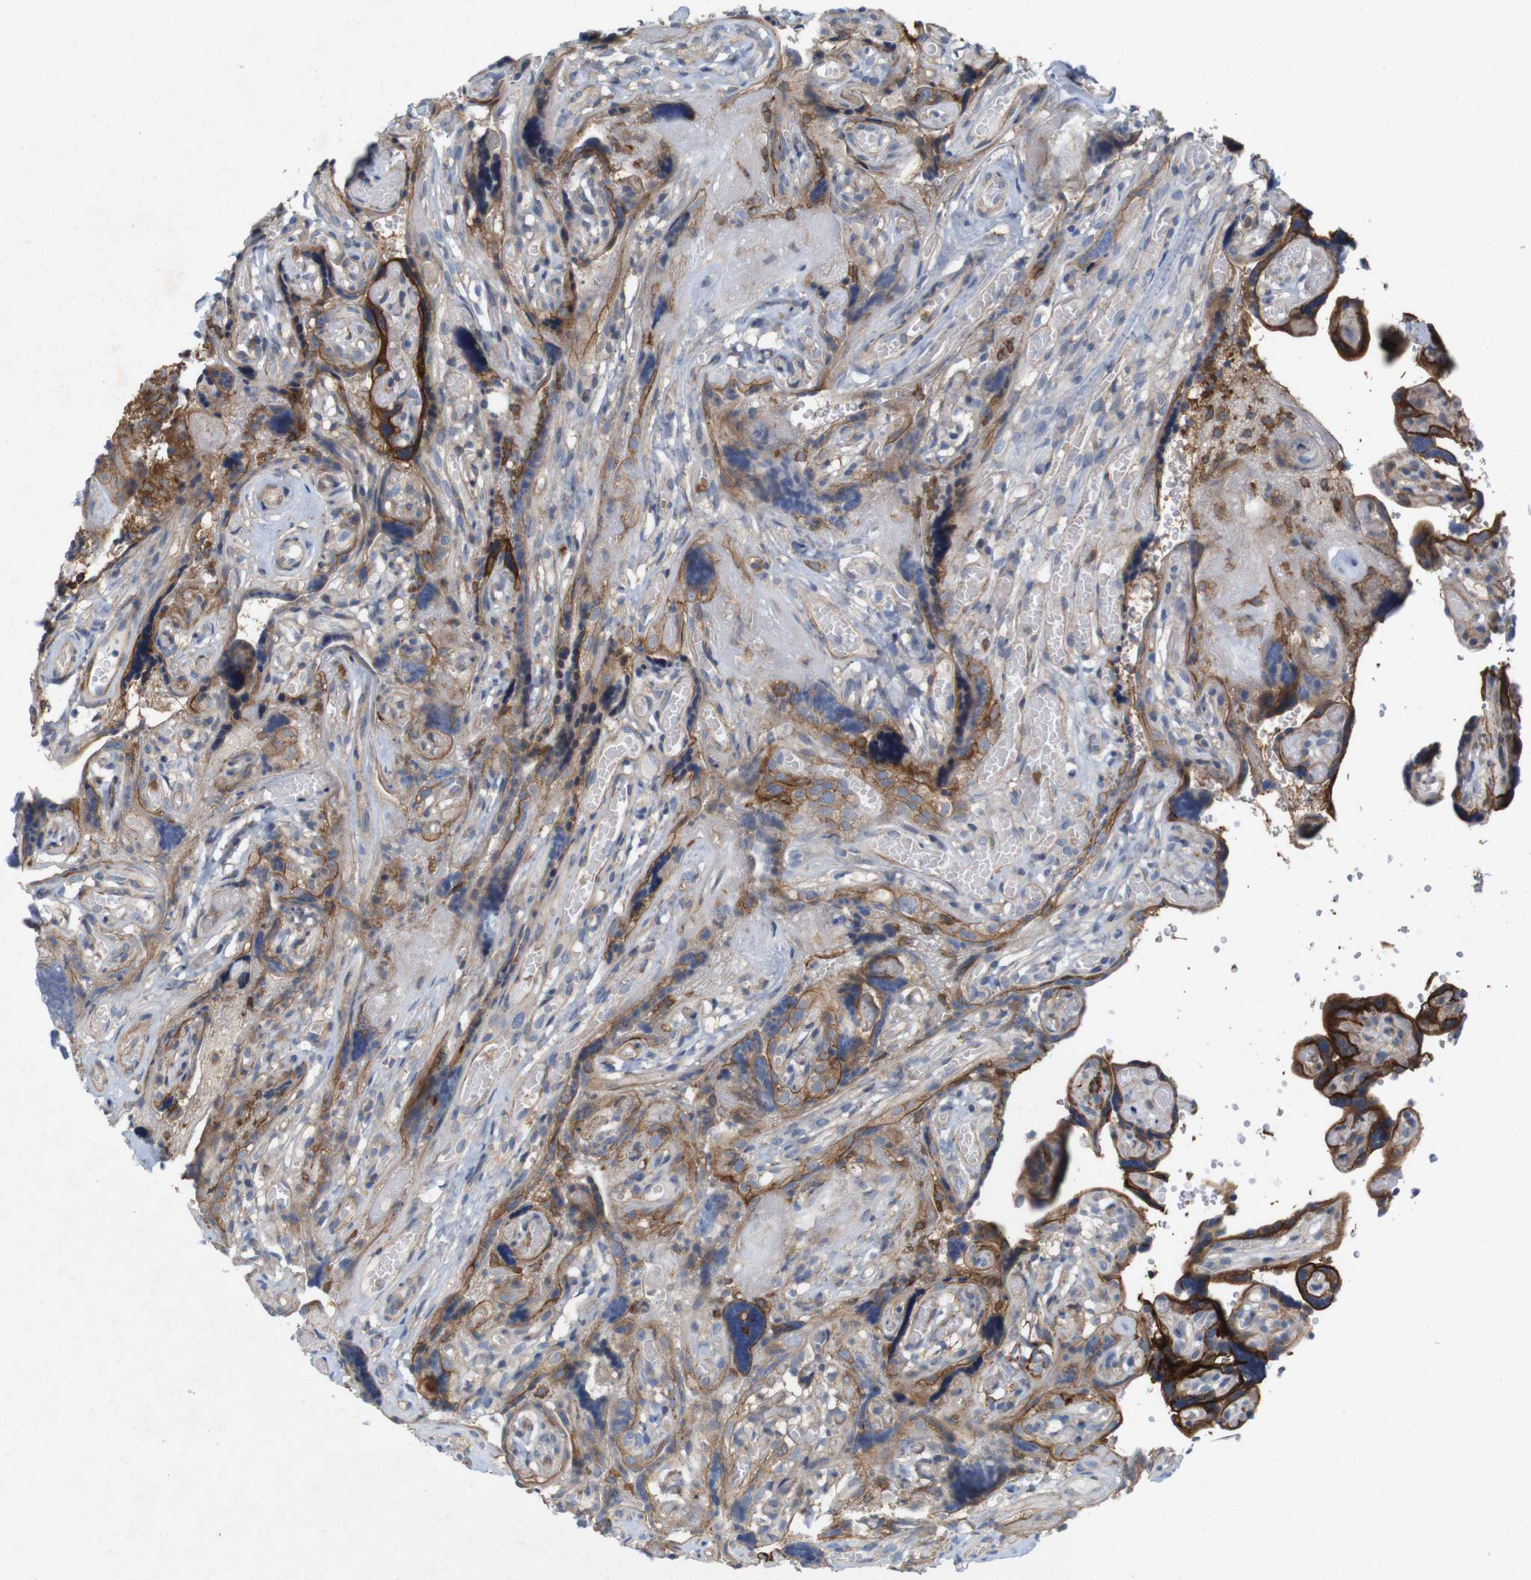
{"staining": {"intensity": "moderate", "quantity": ">75%", "location": "cytoplasmic/membranous"}, "tissue": "placenta", "cell_type": "Decidual cells", "image_type": "normal", "snomed": [{"axis": "morphology", "description": "Normal tissue, NOS"}, {"axis": "topography", "description": "Placenta"}], "caption": "Placenta was stained to show a protein in brown. There is medium levels of moderate cytoplasmic/membranous positivity in approximately >75% of decidual cells.", "gene": "SIGLEC8", "patient": {"sex": "female", "age": 30}}